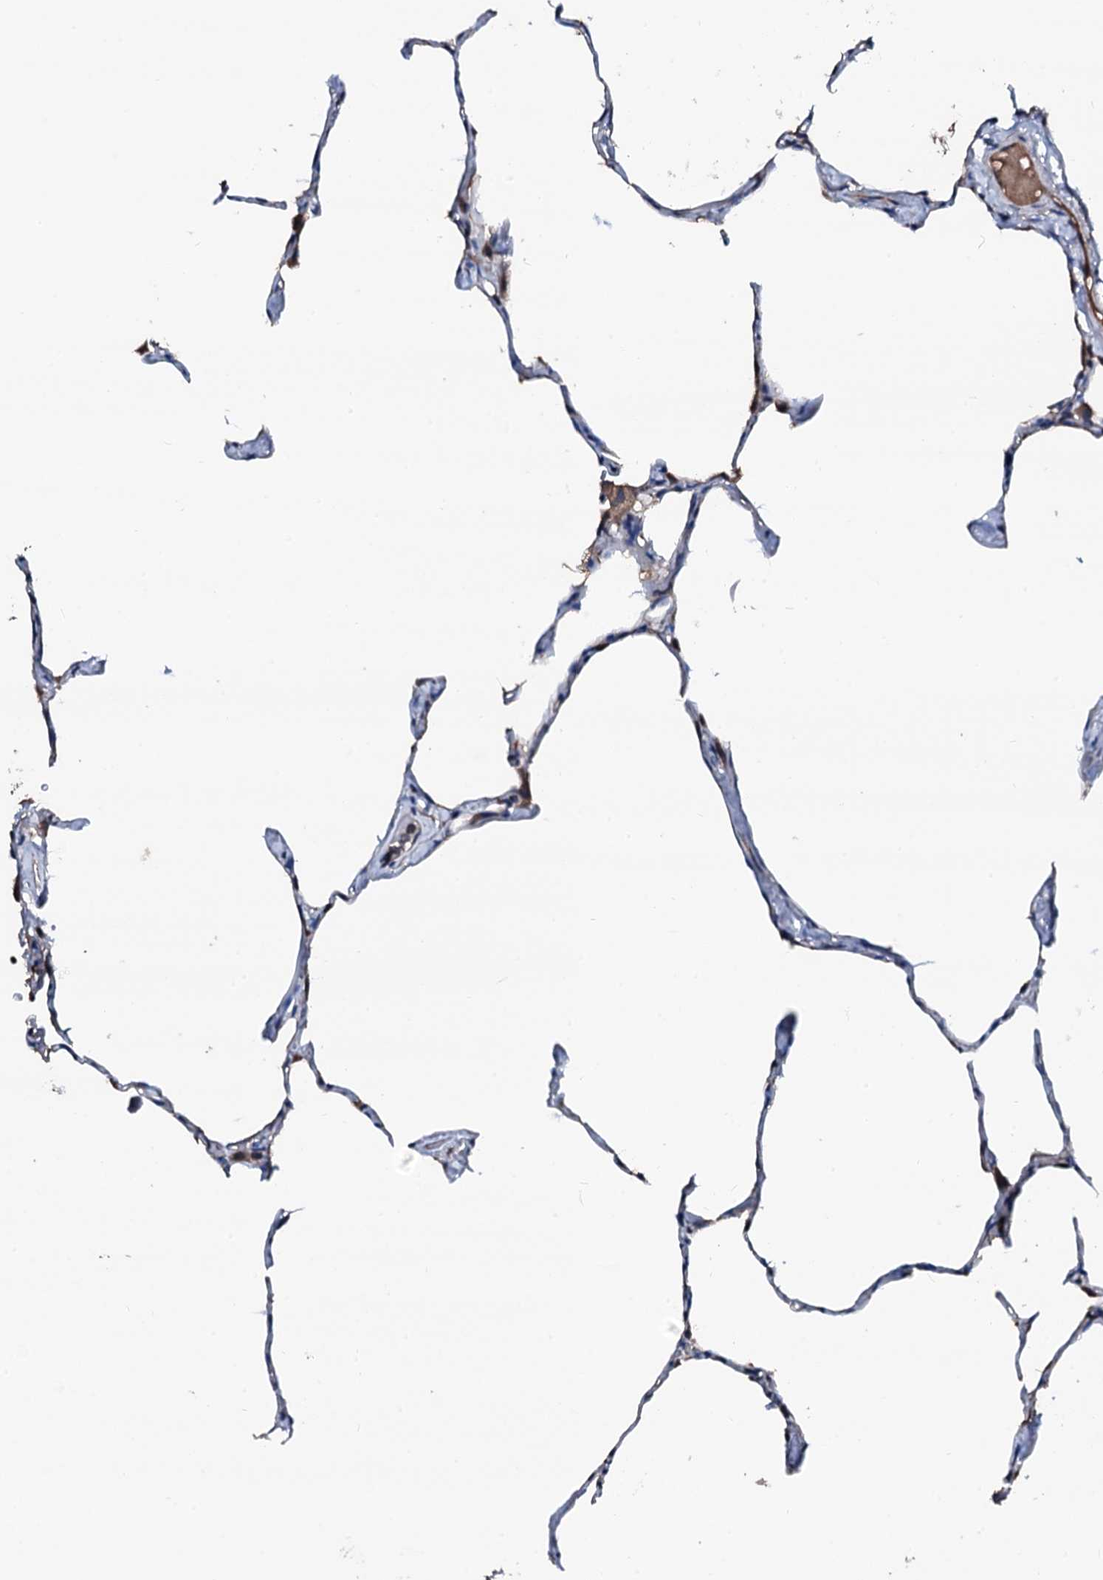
{"staining": {"intensity": "negative", "quantity": "none", "location": "none"}, "tissue": "lung", "cell_type": "Alveolar cells", "image_type": "normal", "snomed": [{"axis": "morphology", "description": "Normal tissue, NOS"}, {"axis": "topography", "description": "Lung"}], "caption": "Immunohistochemical staining of benign lung displays no significant staining in alveolar cells. (DAB (3,3'-diaminobenzidine) immunohistochemistry with hematoxylin counter stain).", "gene": "TRAFD1", "patient": {"sex": "male", "age": 65}}